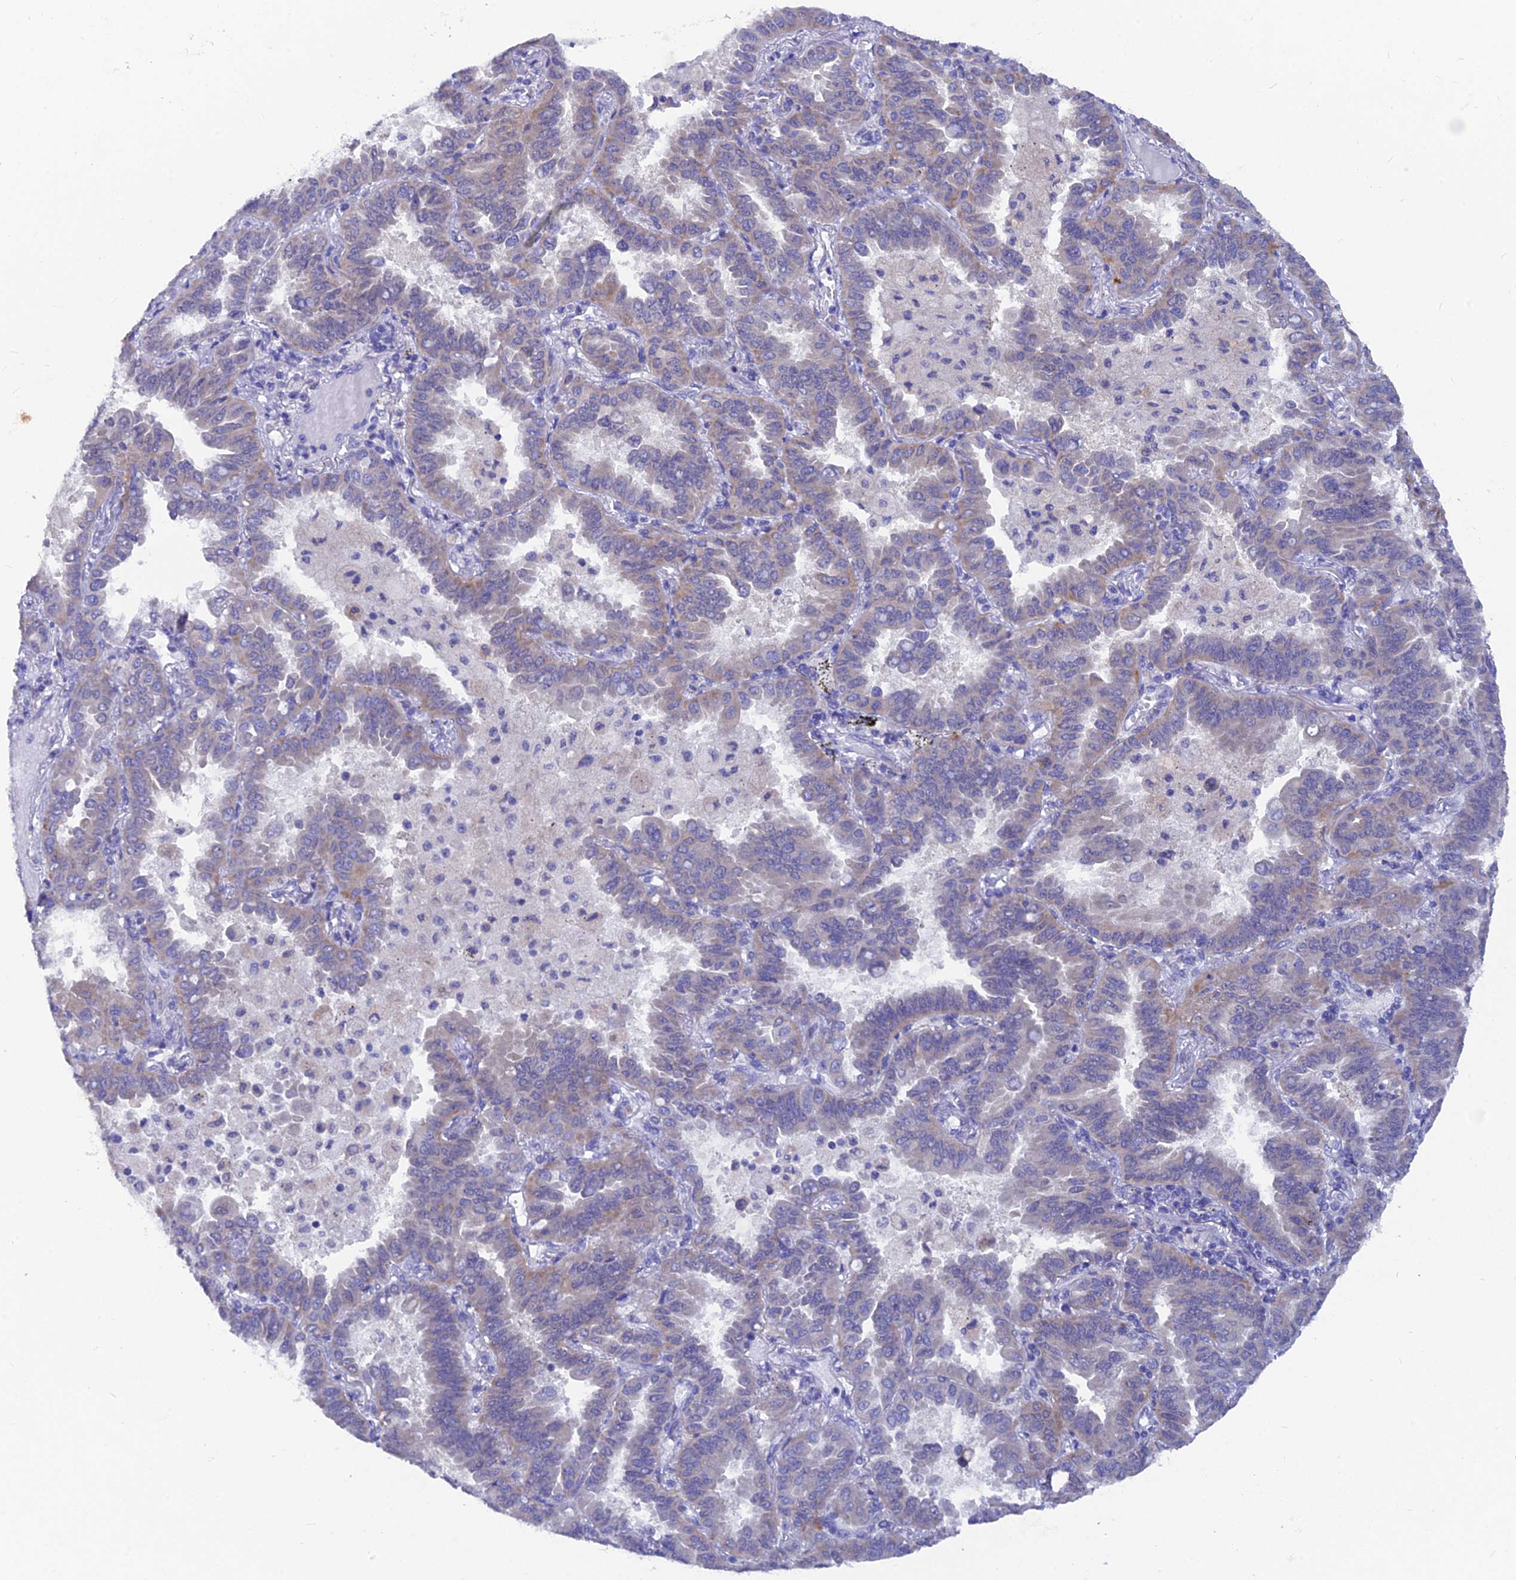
{"staining": {"intensity": "weak", "quantity": "<25%", "location": "cytoplasmic/membranous"}, "tissue": "lung cancer", "cell_type": "Tumor cells", "image_type": "cancer", "snomed": [{"axis": "morphology", "description": "Adenocarcinoma, NOS"}, {"axis": "topography", "description": "Lung"}], "caption": "Protein analysis of lung adenocarcinoma exhibits no significant positivity in tumor cells. (Brightfield microscopy of DAB (3,3'-diaminobenzidine) immunohistochemistry (IHC) at high magnification).", "gene": "AK4", "patient": {"sex": "male", "age": 64}}